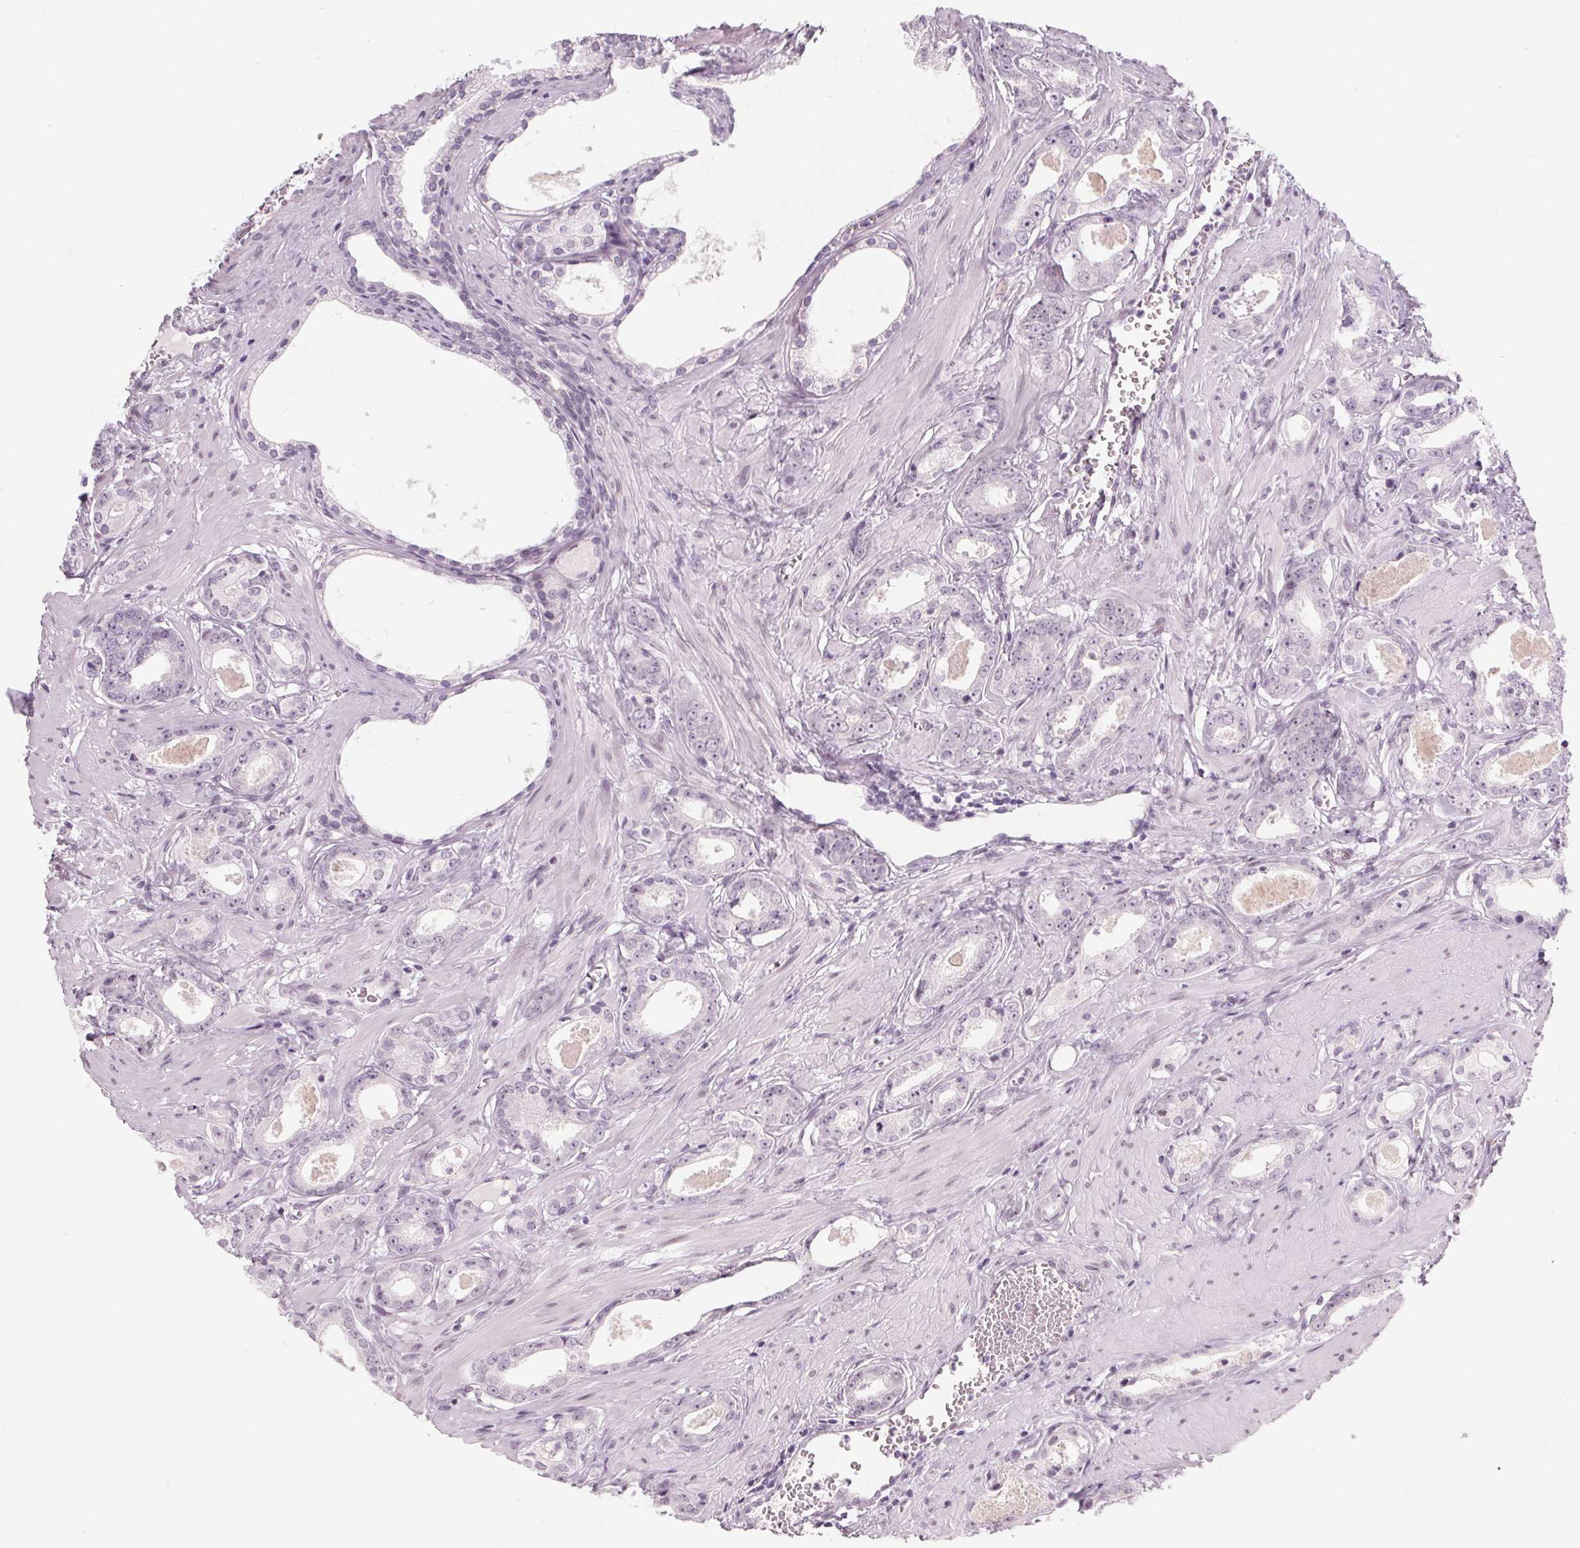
{"staining": {"intensity": "negative", "quantity": "none", "location": "none"}, "tissue": "prostate cancer", "cell_type": "Tumor cells", "image_type": "cancer", "snomed": [{"axis": "morphology", "description": "Adenocarcinoma, Low grade"}, {"axis": "topography", "description": "Prostate"}], "caption": "The IHC micrograph has no significant positivity in tumor cells of low-grade adenocarcinoma (prostate) tissue. (Stains: DAB immunohistochemistry (IHC) with hematoxylin counter stain, Microscopy: brightfield microscopy at high magnification).", "gene": "KCNQ2", "patient": {"sex": "male", "age": 64}}